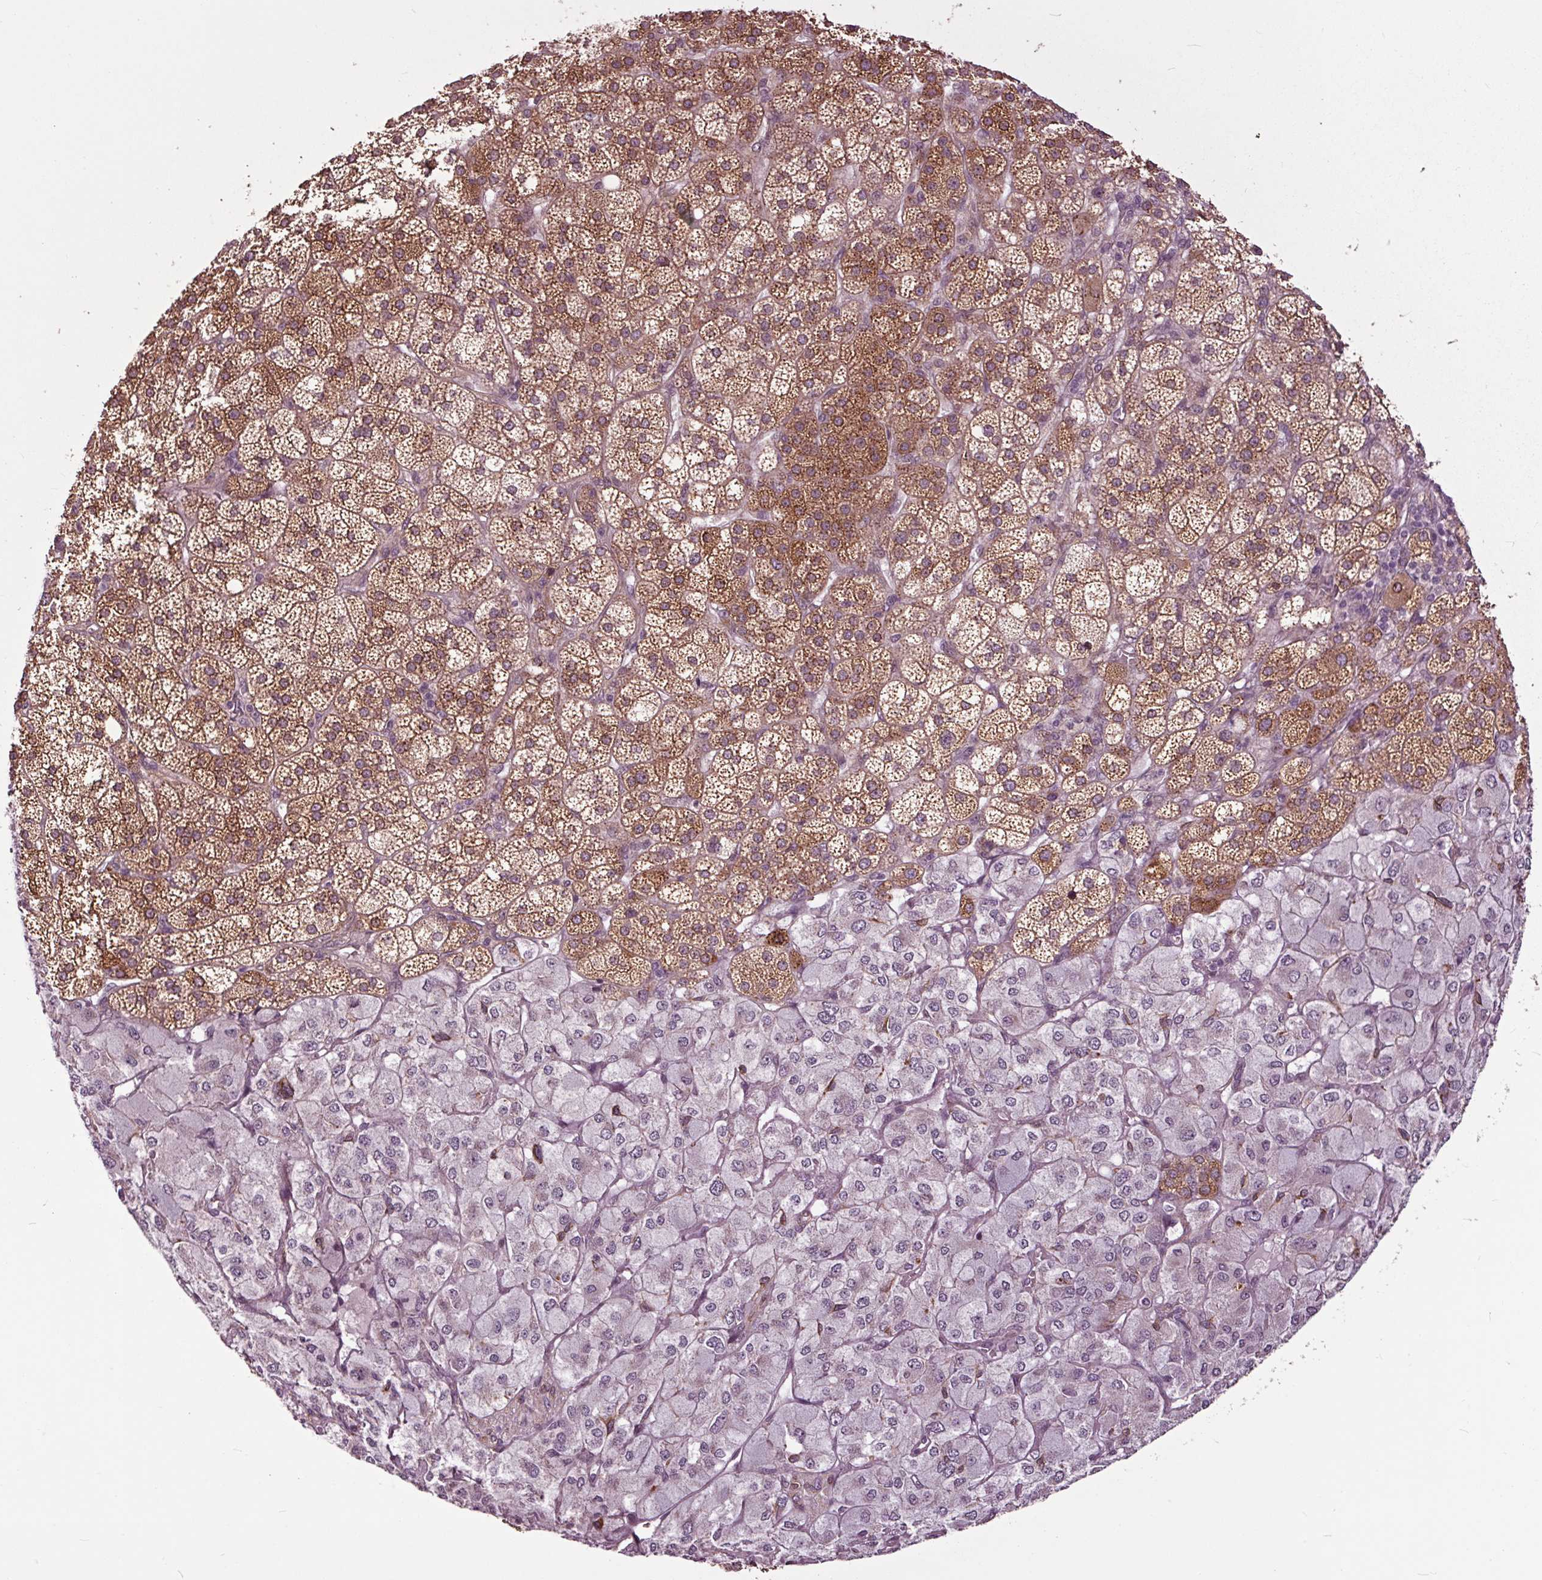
{"staining": {"intensity": "strong", "quantity": "25%-75%", "location": "cytoplasmic/membranous"}, "tissue": "adrenal gland", "cell_type": "Glandular cells", "image_type": "normal", "snomed": [{"axis": "morphology", "description": "Normal tissue, NOS"}, {"axis": "topography", "description": "Adrenal gland"}], "caption": "Strong cytoplasmic/membranous protein positivity is seen in about 25%-75% of glandular cells in adrenal gland. (brown staining indicates protein expression, while blue staining denotes nuclei).", "gene": "HAUS5", "patient": {"sex": "female", "age": 60}}